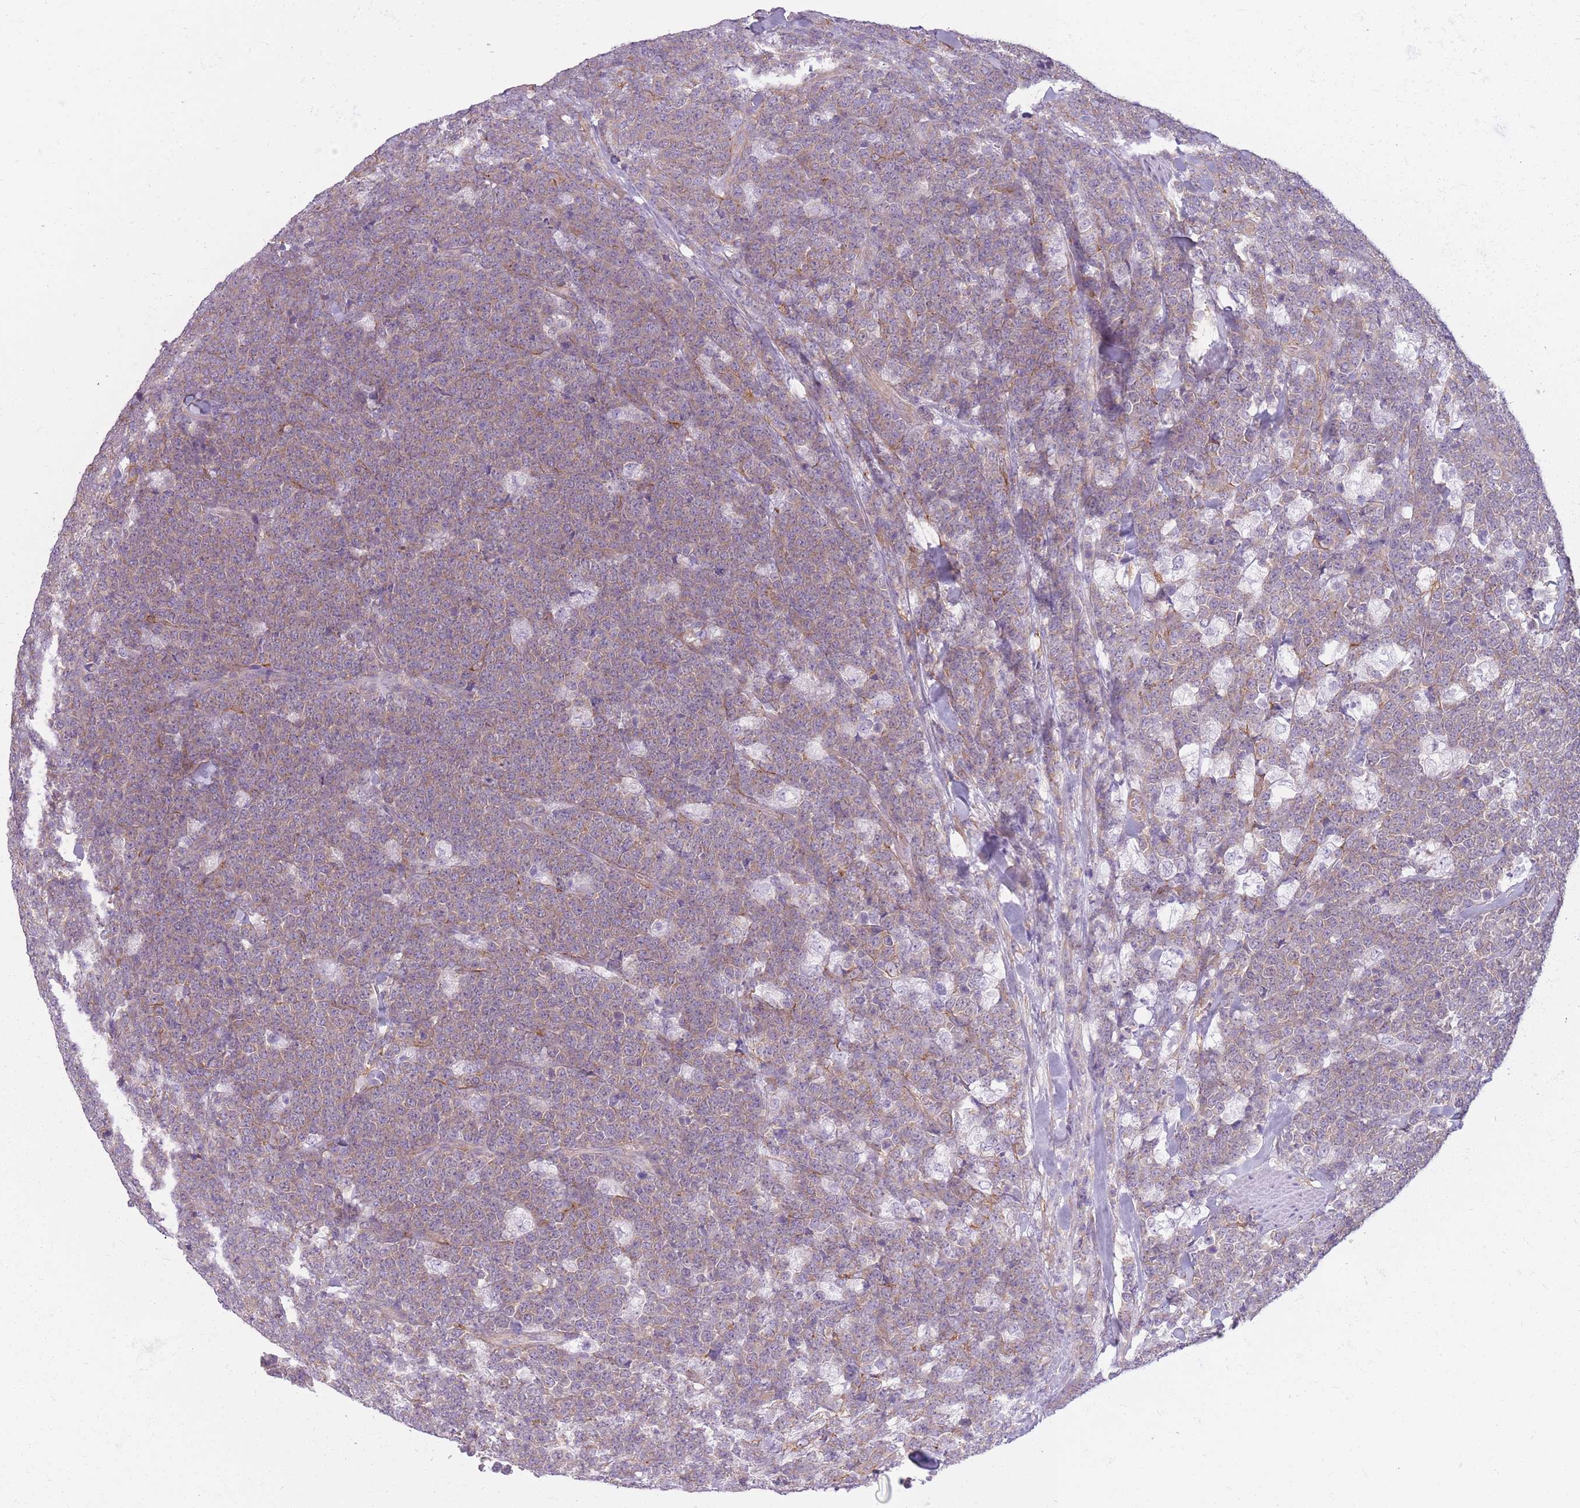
{"staining": {"intensity": "weak", "quantity": "25%-75%", "location": "cytoplasmic/membranous"}, "tissue": "lymphoma", "cell_type": "Tumor cells", "image_type": "cancer", "snomed": [{"axis": "morphology", "description": "Malignant lymphoma, non-Hodgkin's type, High grade"}, {"axis": "topography", "description": "Small intestine"}, {"axis": "topography", "description": "Colon"}], "caption": "Immunohistochemical staining of human lymphoma demonstrates low levels of weak cytoplasmic/membranous expression in about 25%-75% of tumor cells.", "gene": "ADD1", "patient": {"sex": "male", "age": 8}}